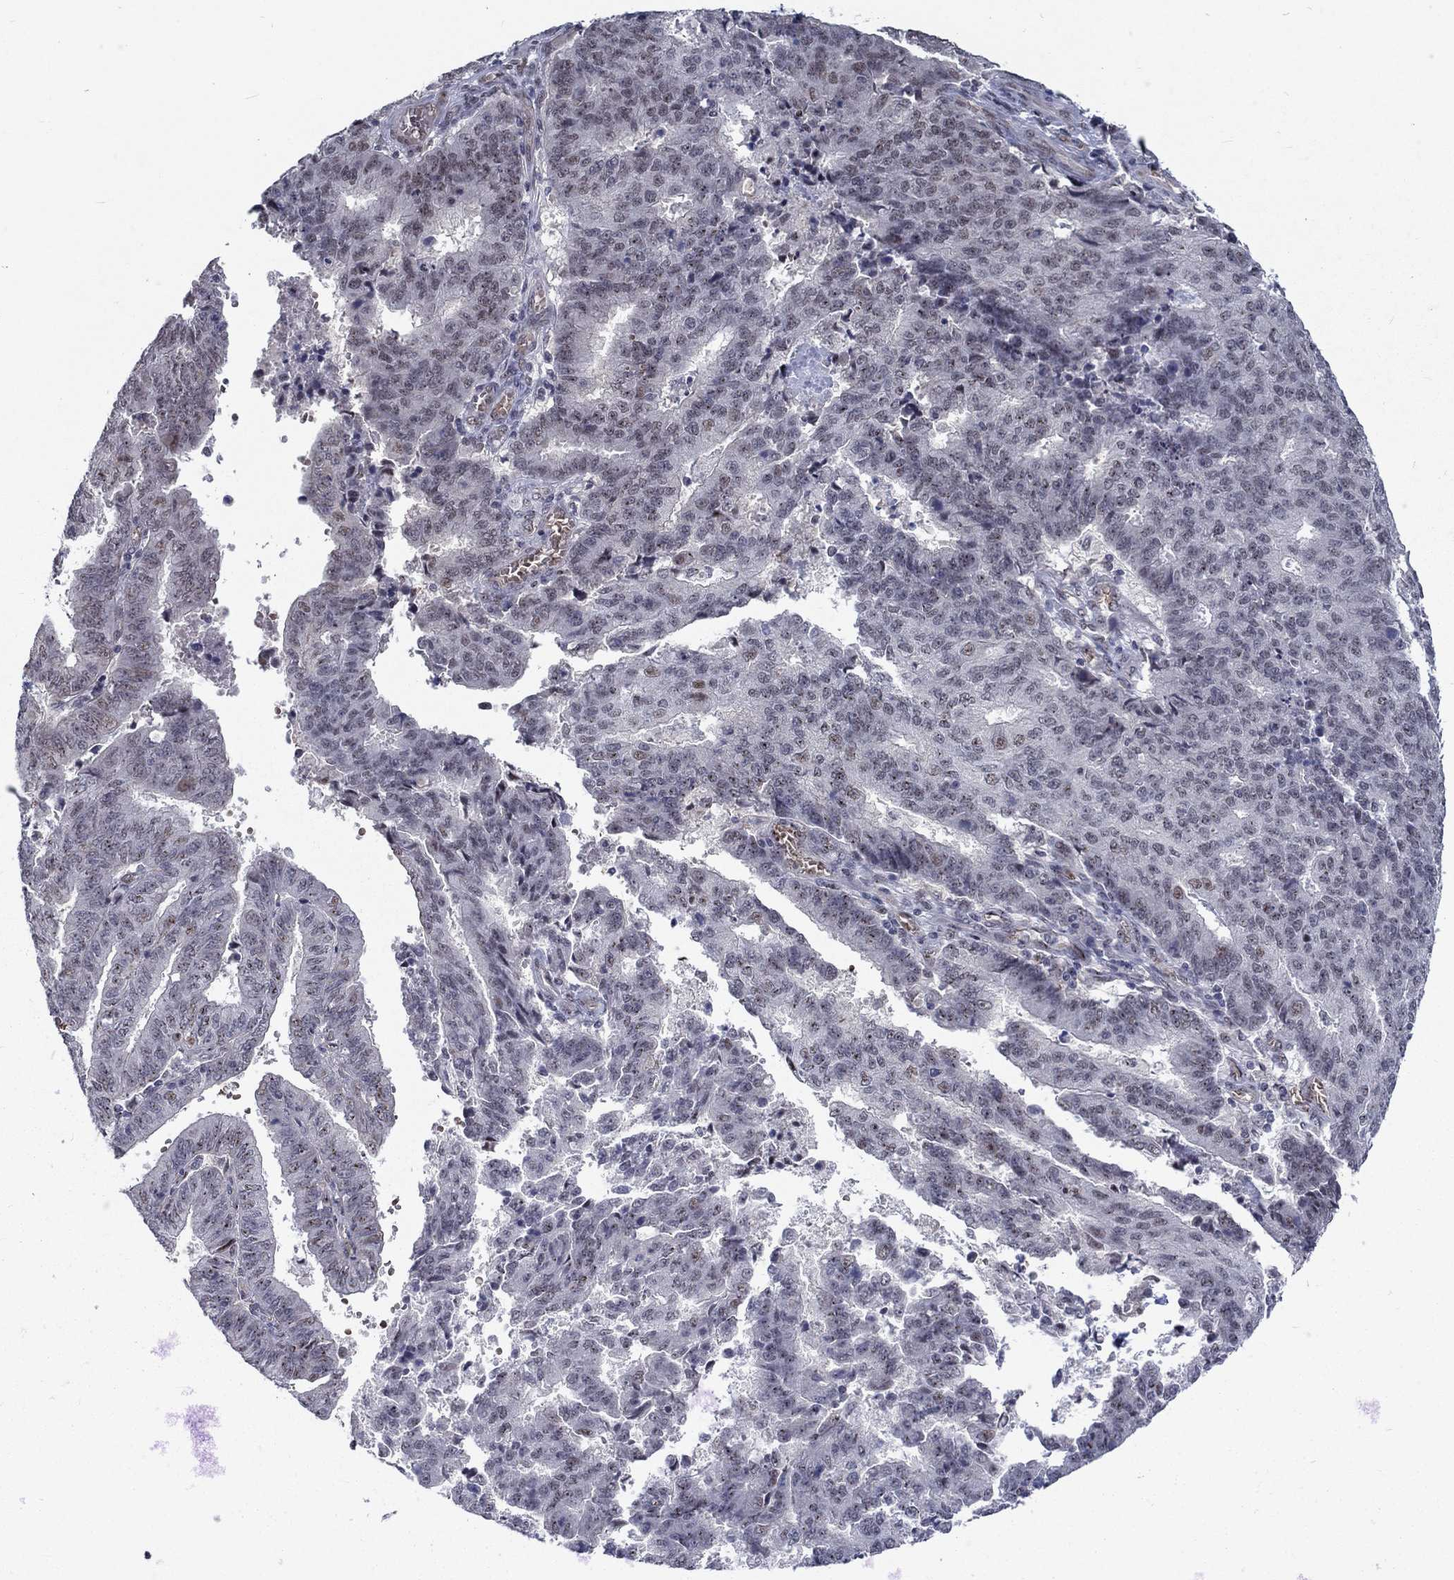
{"staining": {"intensity": "negative", "quantity": "none", "location": "none"}, "tissue": "endometrial cancer", "cell_type": "Tumor cells", "image_type": "cancer", "snomed": [{"axis": "morphology", "description": "Adenocarcinoma, NOS"}, {"axis": "topography", "description": "Endometrium"}], "caption": "Tumor cells are negative for protein expression in human endometrial cancer.", "gene": "ZBED1", "patient": {"sex": "female", "age": 82}}